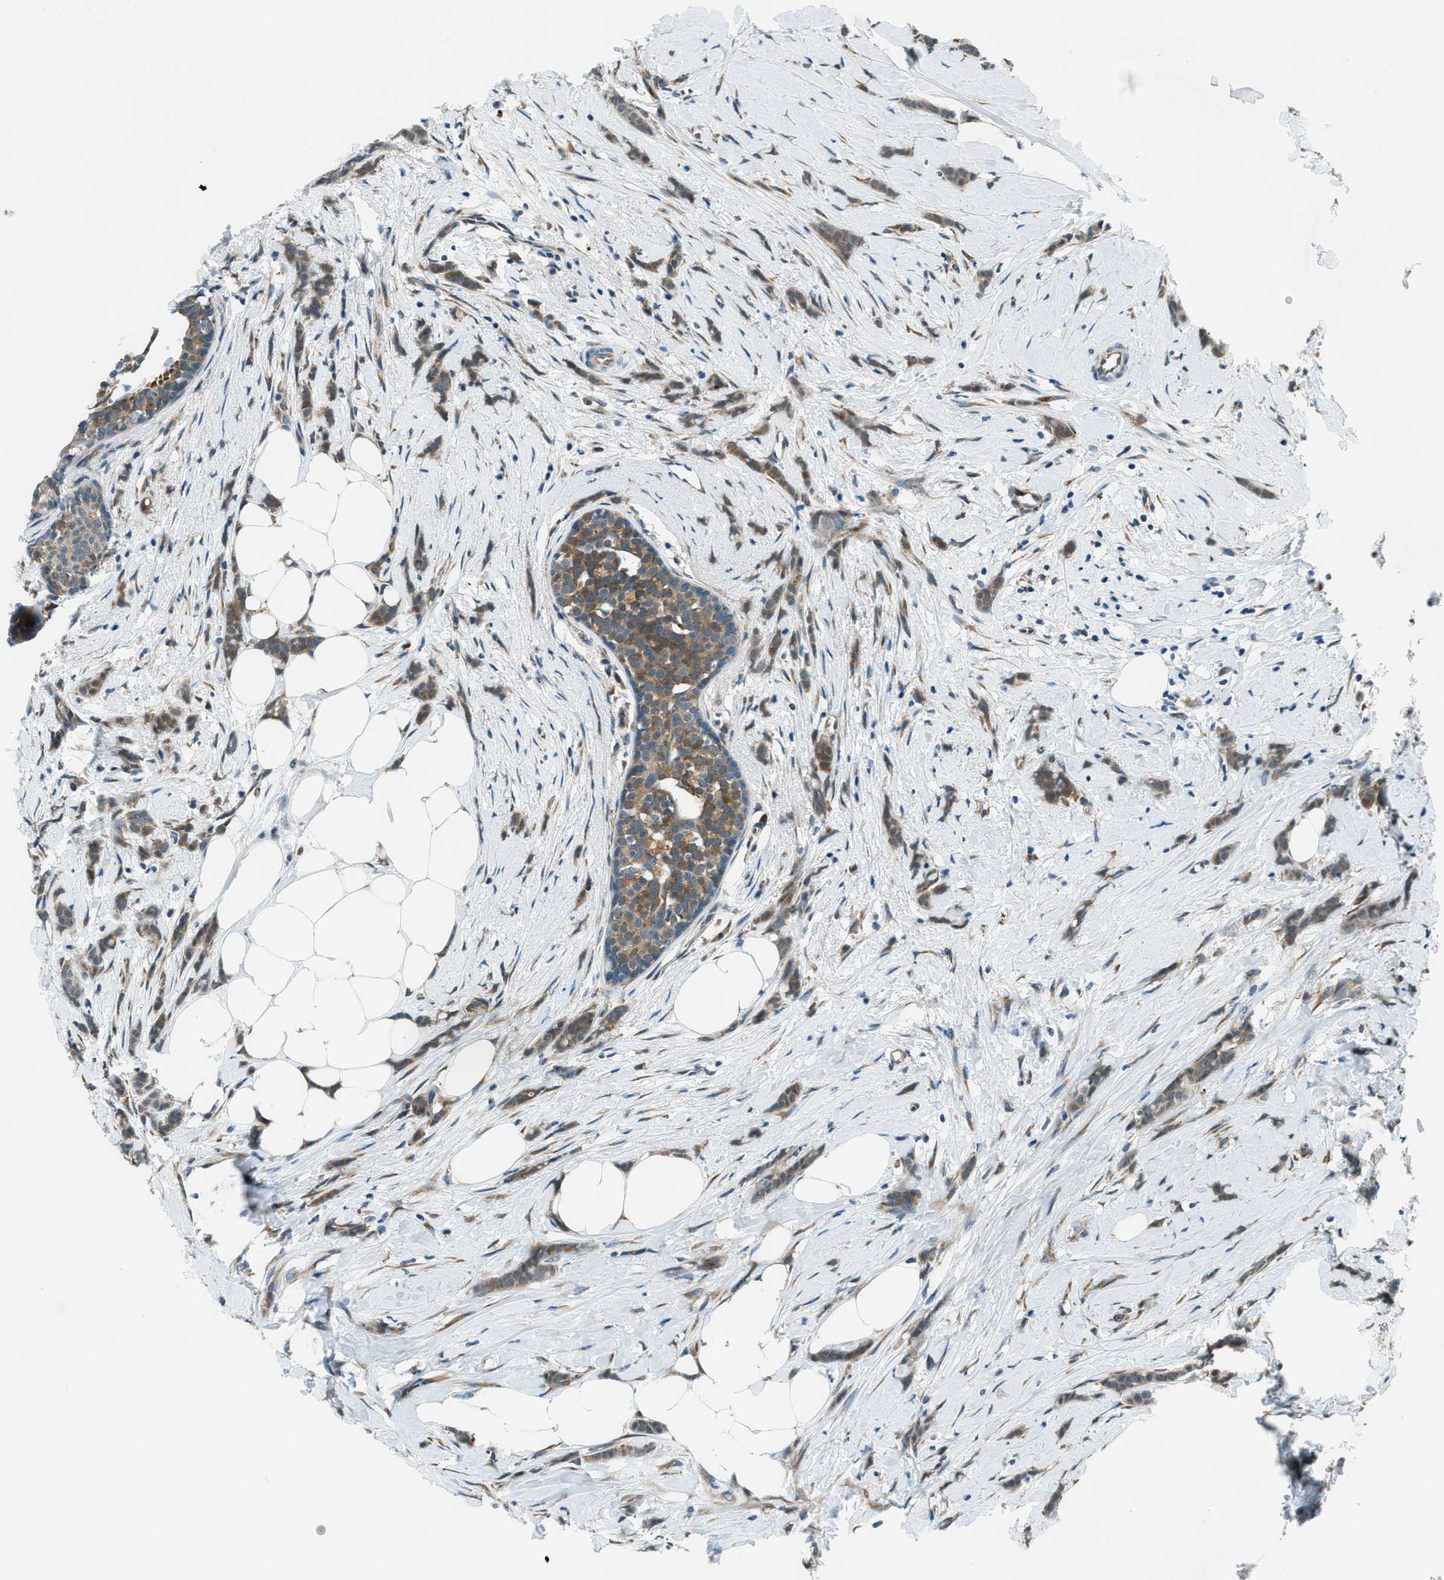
{"staining": {"intensity": "moderate", "quantity": ">75%", "location": "cytoplasmic/membranous"}, "tissue": "breast cancer", "cell_type": "Tumor cells", "image_type": "cancer", "snomed": [{"axis": "morphology", "description": "Lobular carcinoma, in situ"}, {"axis": "morphology", "description": "Lobular carcinoma"}, {"axis": "topography", "description": "Breast"}], "caption": "Immunohistochemical staining of breast lobular carcinoma in situ reveals medium levels of moderate cytoplasmic/membranous positivity in about >75% of tumor cells.", "gene": "GINM1", "patient": {"sex": "female", "age": 41}}